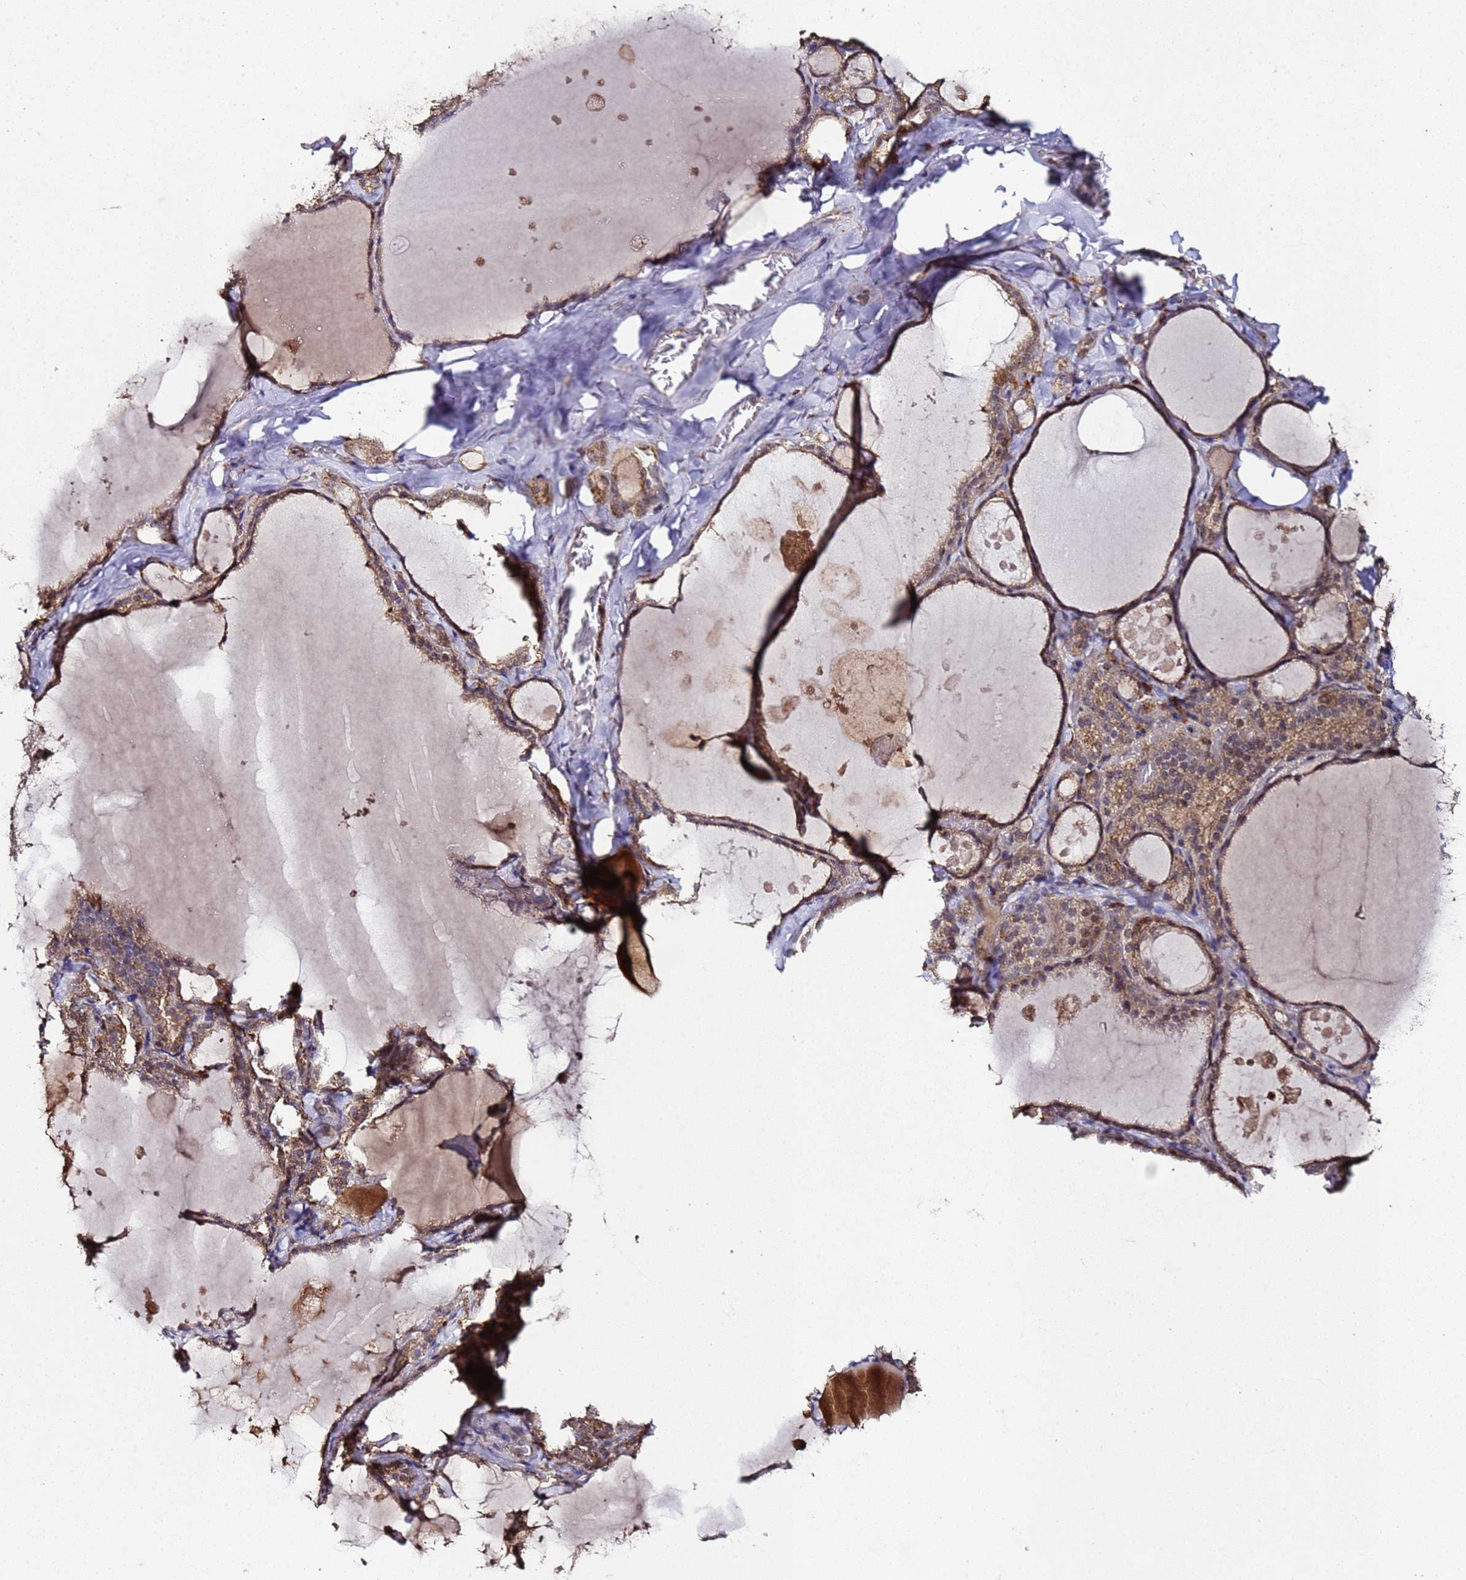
{"staining": {"intensity": "moderate", "quantity": ">75%", "location": "cytoplasmic/membranous"}, "tissue": "thyroid gland", "cell_type": "Glandular cells", "image_type": "normal", "snomed": [{"axis": "morphology", "description": "Normal tissue, NOS"}, {"axis": "topography", "description": "Thyroid gland"}], "caption": "Immunohistochemistry (IHC) staining of unremarkable thyroid gland, which reveals medium levels of moderate cytoplasmic/membranous expression in approximately >75% of glandular cells indicating moderate cytoplasmic/membranous protein expression. The staining was performed using DAB (brown) for protein detection and nuclei were counterstained in hematoxylin (blue).", "gene": "HSPBAP1", "patient": {"sex": "male", "age": 56}}